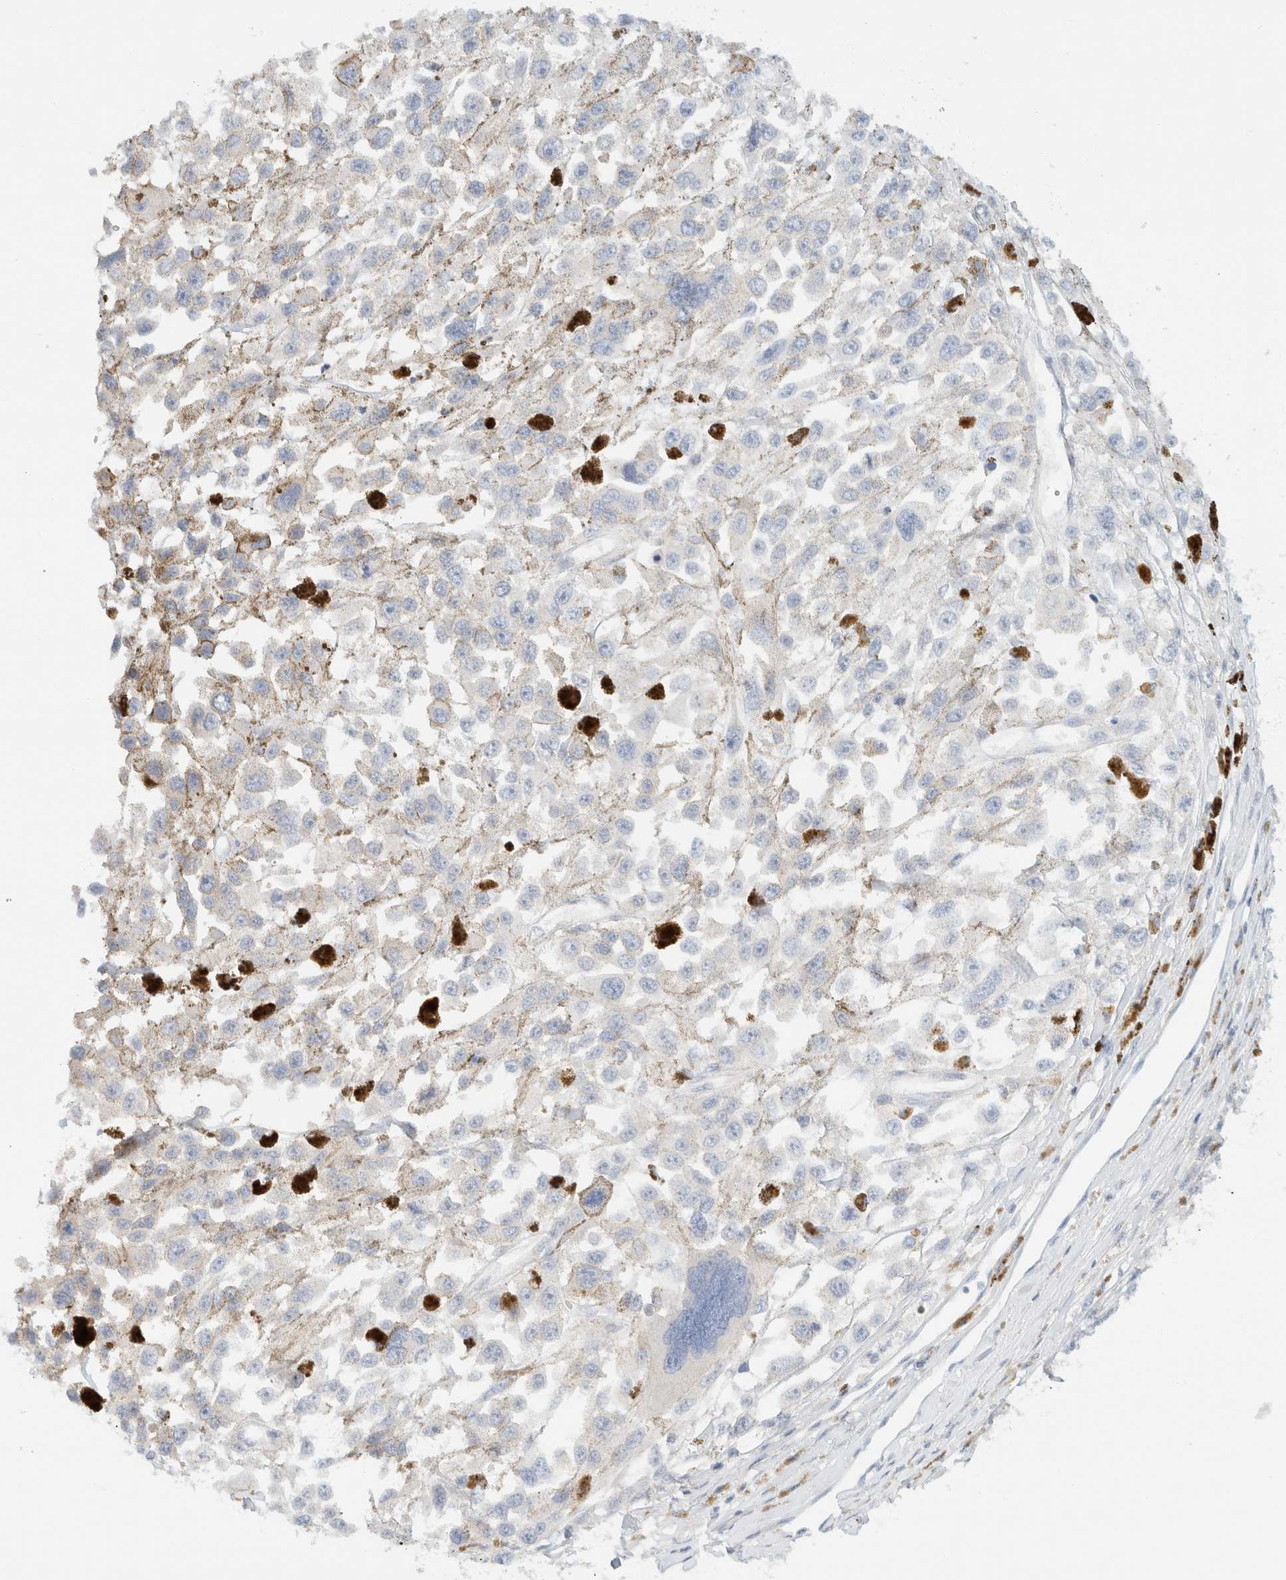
{"staining": {"intensity": "negative", "quantity": "none", "location": "none"}, "tissue": "melanoma", "cell_type": "Tumor cells", "image_type": "cancer", "snomed": [{"axis": "morphology", "description": "Malignant melanoma, Metastatic site"}, {"axis": "topography", "description": "Lymph node"}], "caption": "An immunohistochemistry micrograph of melanoma is shown. There is no staining in tumor cells of melanoma.", "gene": "SH3GLB2", "patient": {"sex": "male", "age": 59}}